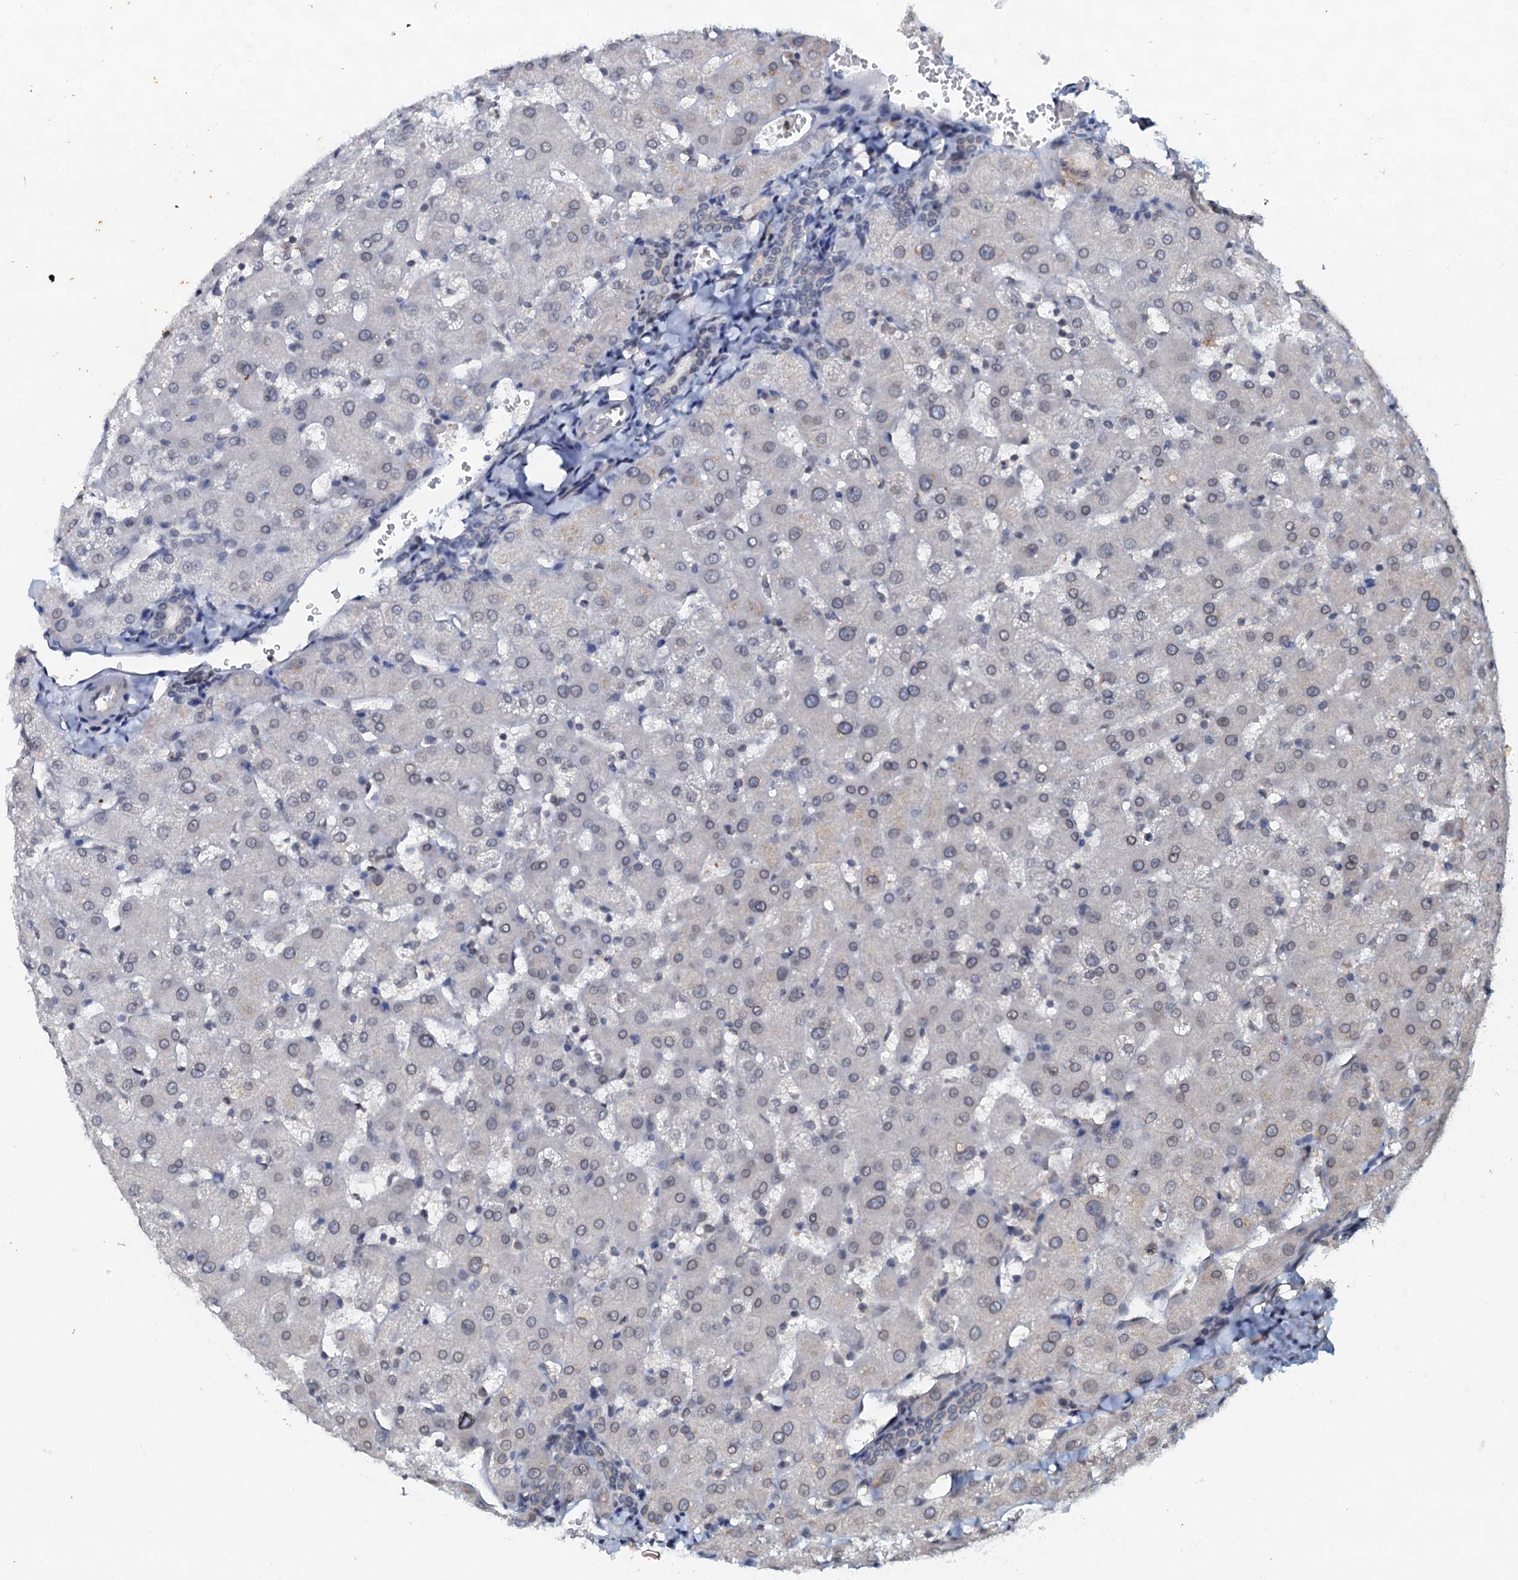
{"staining": {"intensity": "negative", "quantity": "none", "location": "none"}, "tissue": "liver", "cell_type": "Cholangiocytes", "image_type": "normal", "snomed": [{"axis": "morphology", "description": "Normal tissue, NOS"}, {"axis": "topography", "description": "Liver"}], "caption": "Immunohistochemistry (IHC) histopathology image of benign human liver stained for a protein (brown), which reveals no staining in cholangiocytes.", "gene": "SNTA1", "patient": {"sex": "female", "age": 63}}